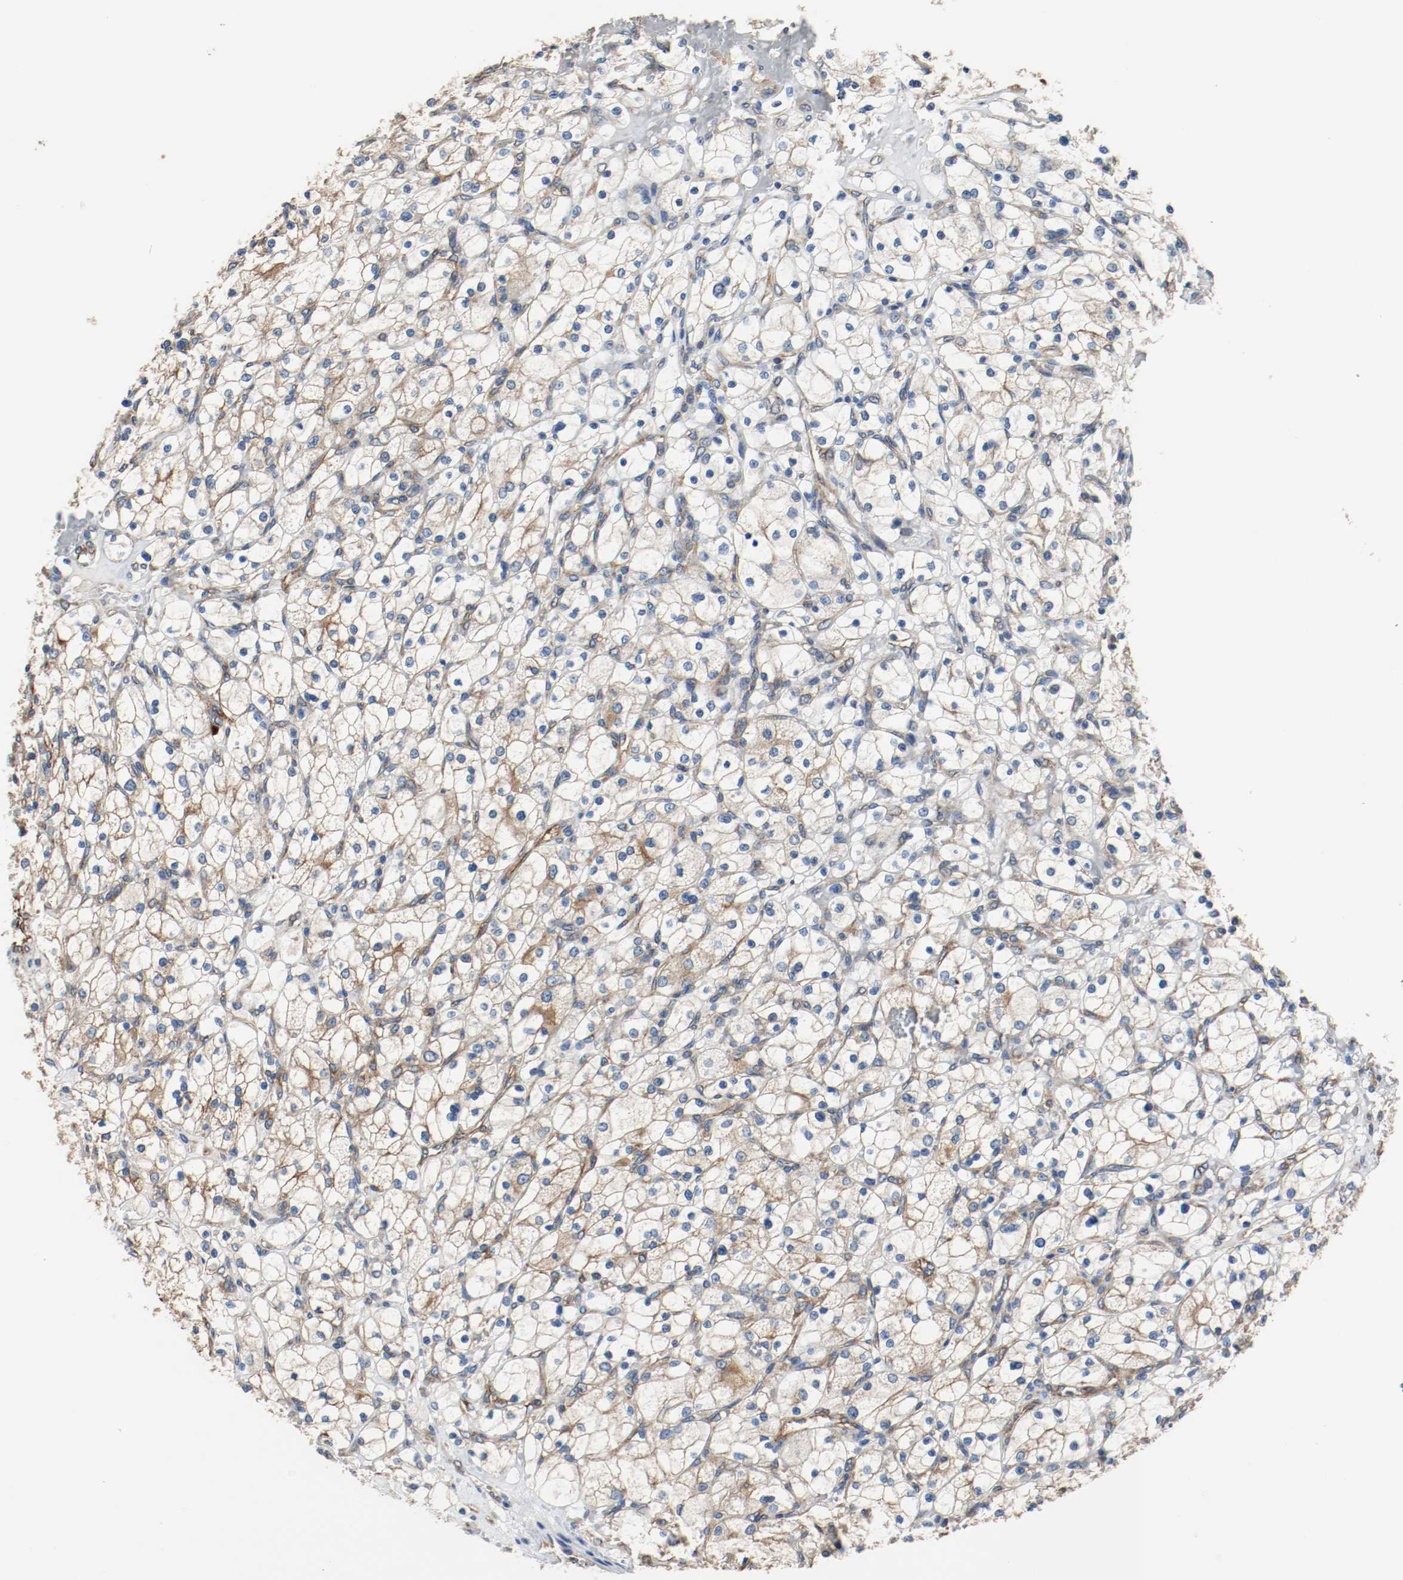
{"staining": {"intensity": "moderate", "quantity": "25%-75%", "location": "cytoplasmic/membranous"}, "tissue": "renal cancer", "cell_type": "Tumor cells", "image_type": "cancer", "snomed": [{"axis": "morphology", "description": "Adenocarcinoma, NOS"}, {"axis": "topography", "description": "Kidney"}], "caption": "This image reveals immunohistochemistry (IHC) staining of adenocarcinoma (renal), with medium moderate cytoplasmic/membranous staining in approximately 25%-75% of tumor cells.", "gene": "TUBA3D", "patient": {"sex": "female", "age": 83}}